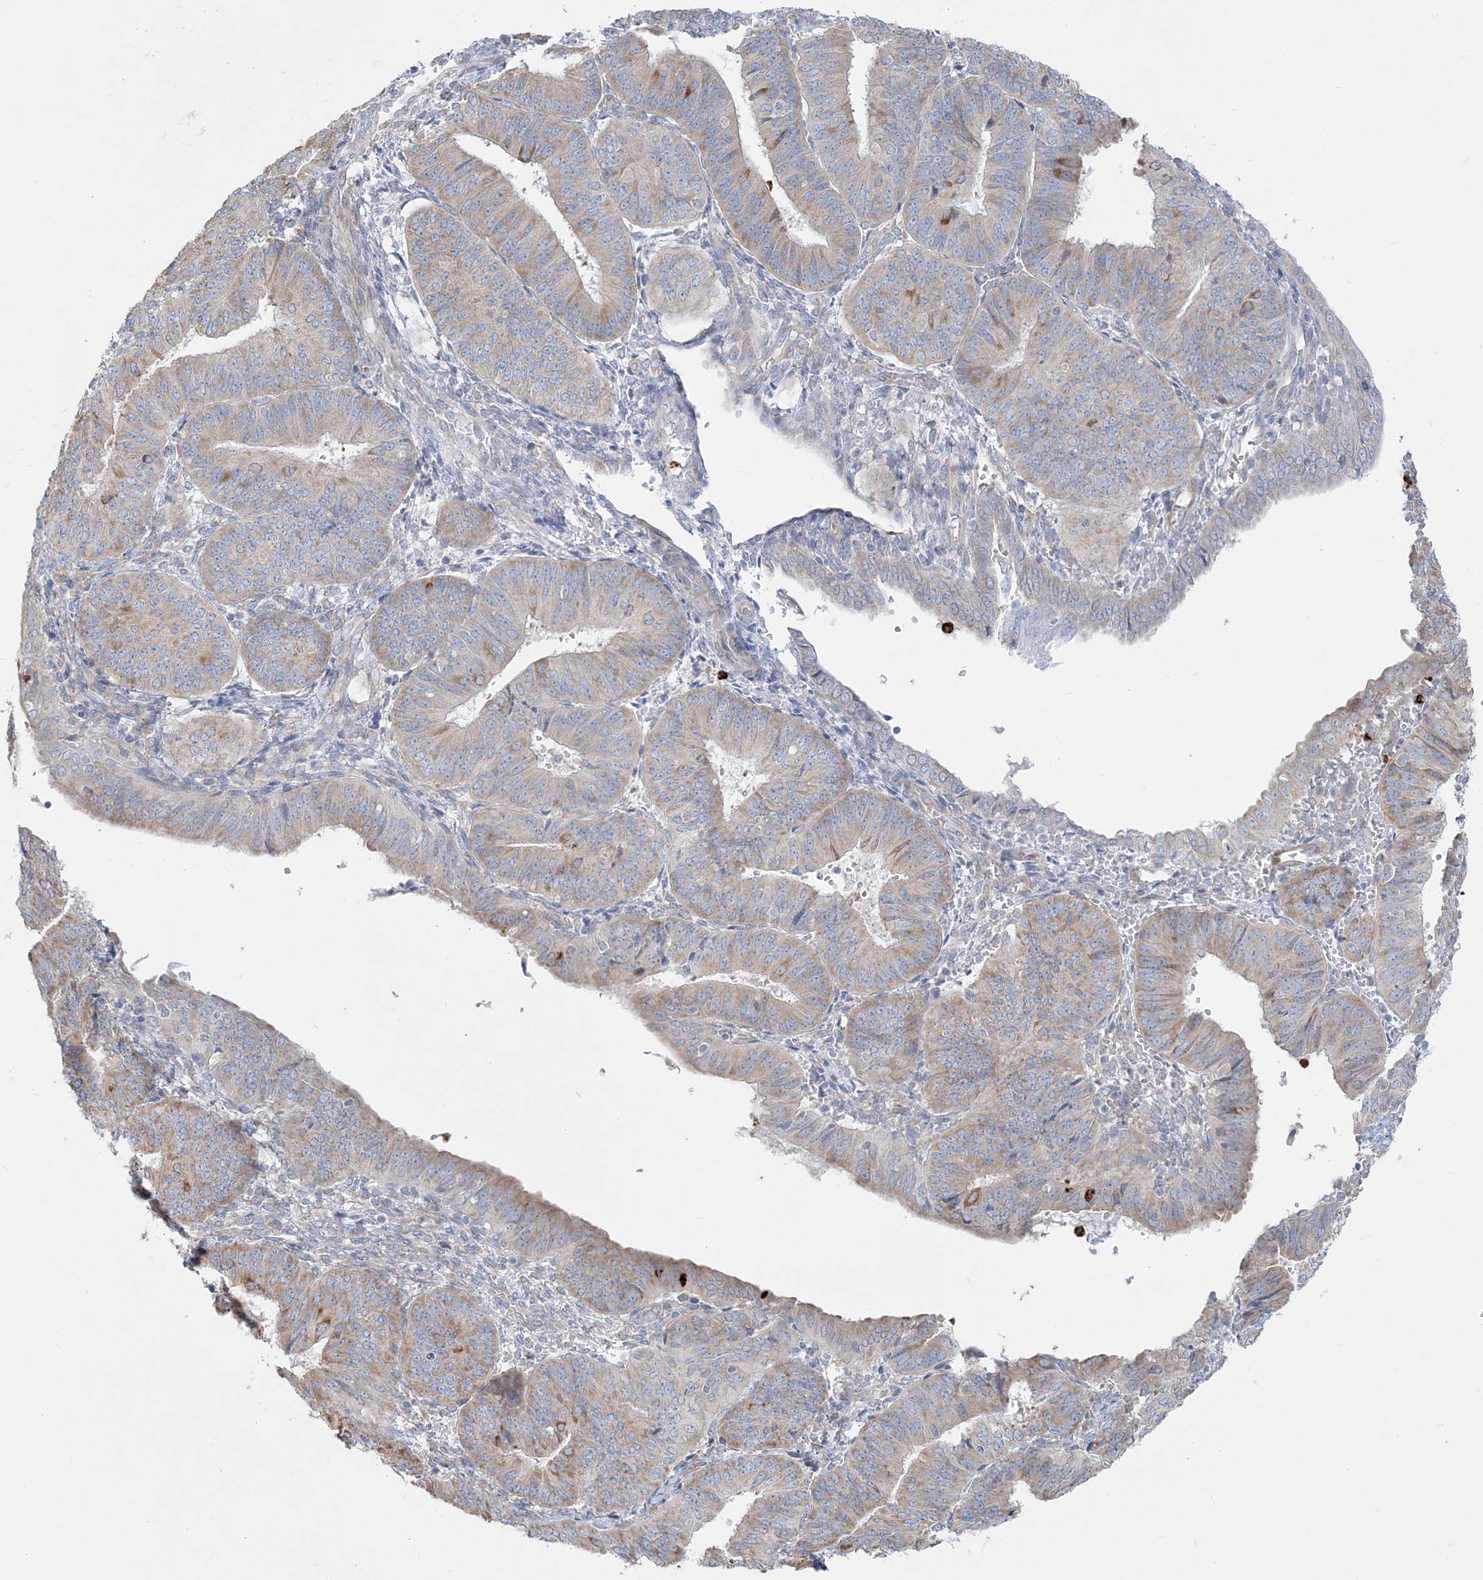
{"staining": {"intensity": "weak", "quantity": "<25%", "location": "cytoplasmic/membranous"}, "tissue": "endometrial cancer", "cell_type": "Tumor cells", "image_type": "cancer", "snomed": [{"axis": "morphology", "description": "Adenocarcinoma, NOS"}, {"axis": "topography", "description": "Endometrium"}], "caption": "Tumor cells show no significant protein positivity in endometrial adenocarcinoma.", "gene": "CCNJ", "patient": {"sex": "female", "age": 58}}